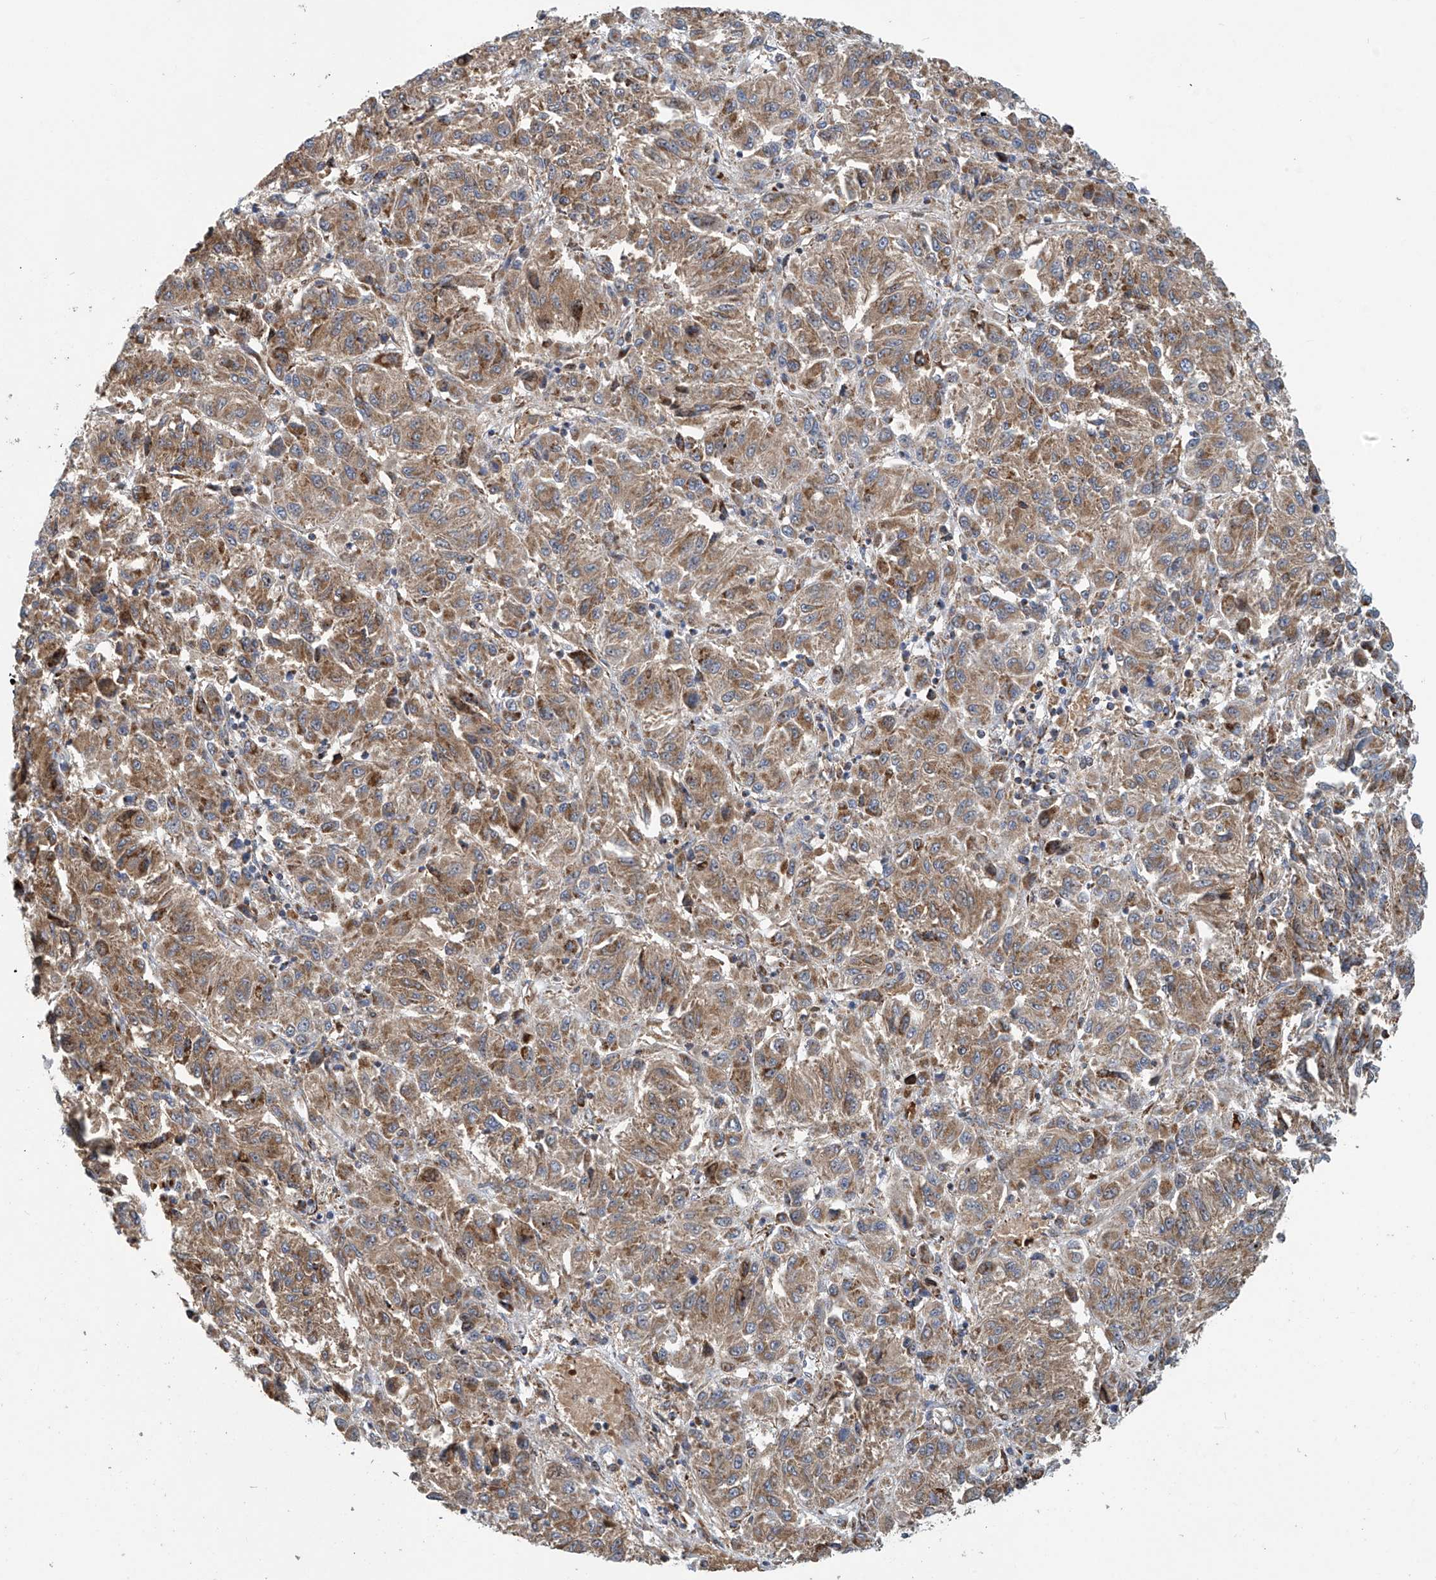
{"staining": {"intensity": "moderate", "quantity": ">75%", "location": "cytoplasmic/membranous"}, "tissue": "melanoma", "cell_type": "Tumor cells", "image_type": "cancer", "snomed": [{"axis": "morphology", "description": "Malignant melanoma, Metastatic site"}, {"axis": "topography", "description": "Lung"}], "caption": "IHC of melanoma shows medium levels of moderate cytoplasmic/membranous expression in approximately >75% of tumor cells. (DAB (3,3'-diaminobenzidine) = brown stain, brightfield microscopy at high magnification).", "gene": "COMMD1", "patient": {"sex": "male", "age": 64}}